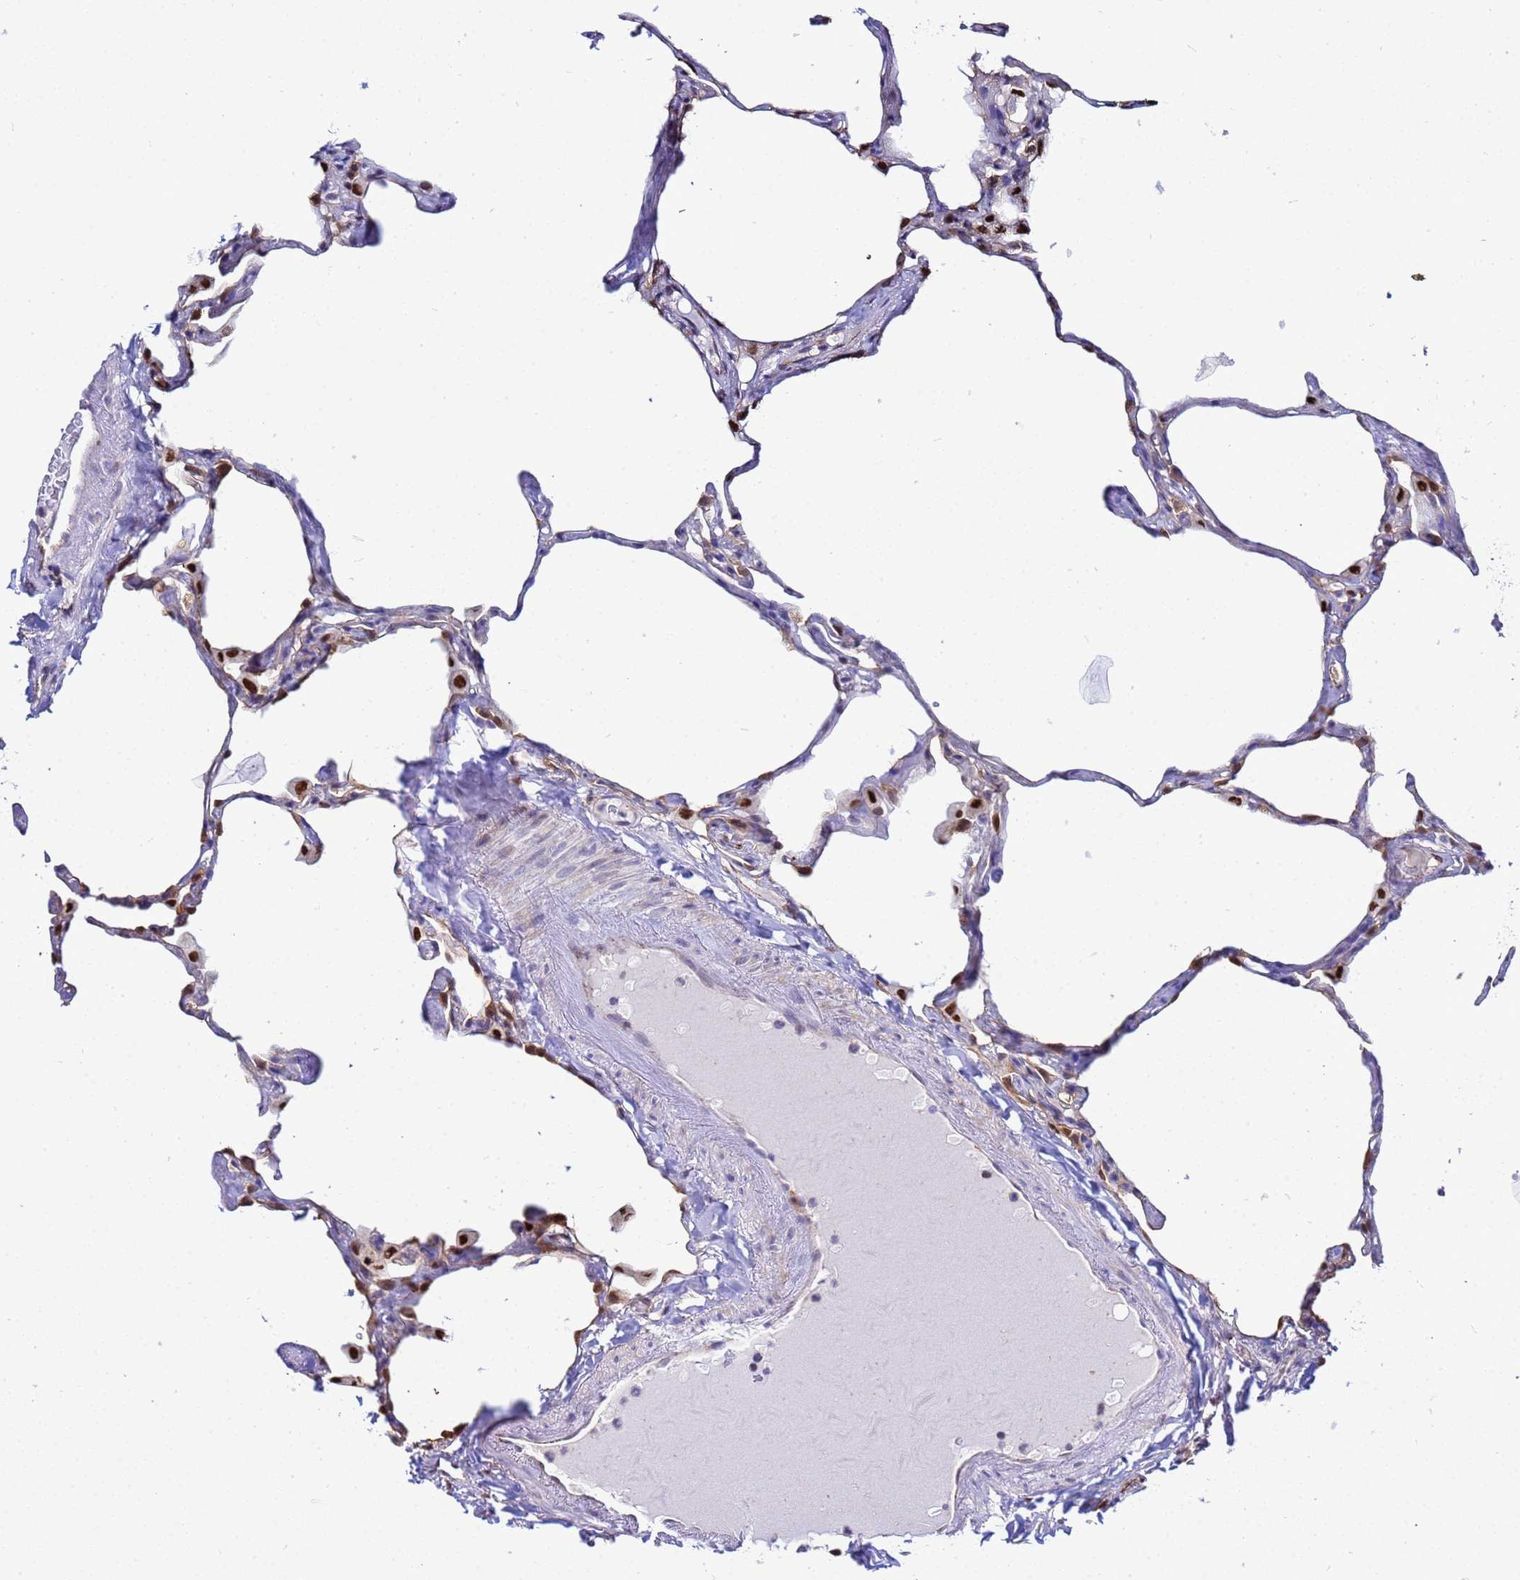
{"staining": {"intensity": "weak", "quantity": "<25%", "location": "nuclear"}, "tissue": "lung", "cell_type": "Alveolar cells", "image_type": "normal", "snomed": [{"axis": "morphology", "description": "Normal tissue, NOS"}, {"axis": "topography", "description": "Lung"}], "caption": "Immunohistochemical staining of benign lung shows no significant staining in alveolar cells.", "gene": "SLC25A37", "patient": {"sex": "male", "age": 65}}